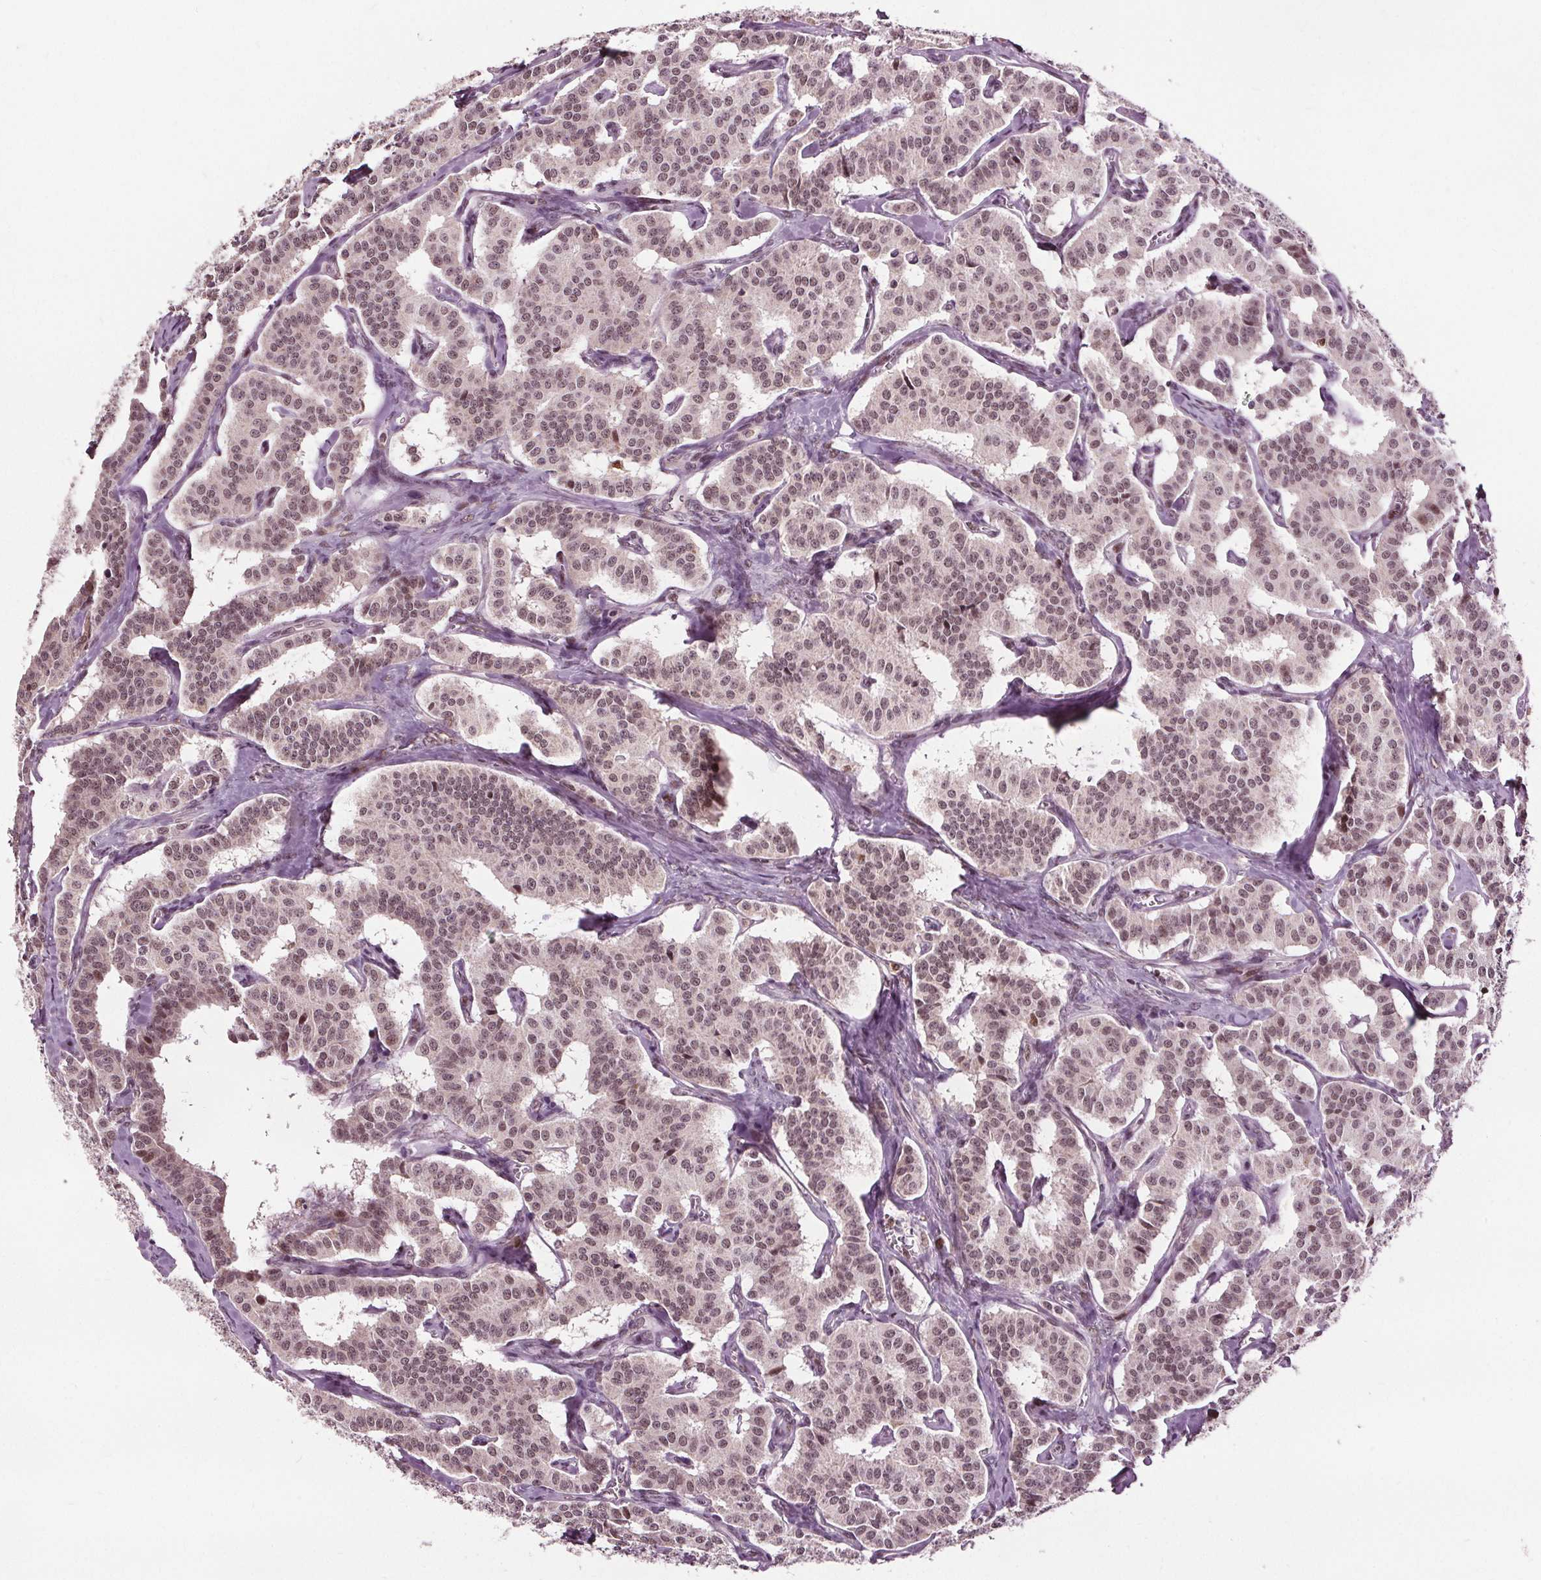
{"staining": {"intensity": "moderate", "quantity": ">75%", "location": "nuclear"}, "tissue": "carcinoid", "cell_type": "Tumor cells", "image_type": "cancer", "snomed": [{"axis": "morphology", "description": "Carcinoid, malignant, NOS"}, {"axis": "topography", "description": "Lung"}], "caption": "Carcinoid stained with a brown dye displays moderate nuclear positive expression in approximately >75% of tumor cells.", "gene": "DDX11", "patient": {"sex": "female", "age": 46}}